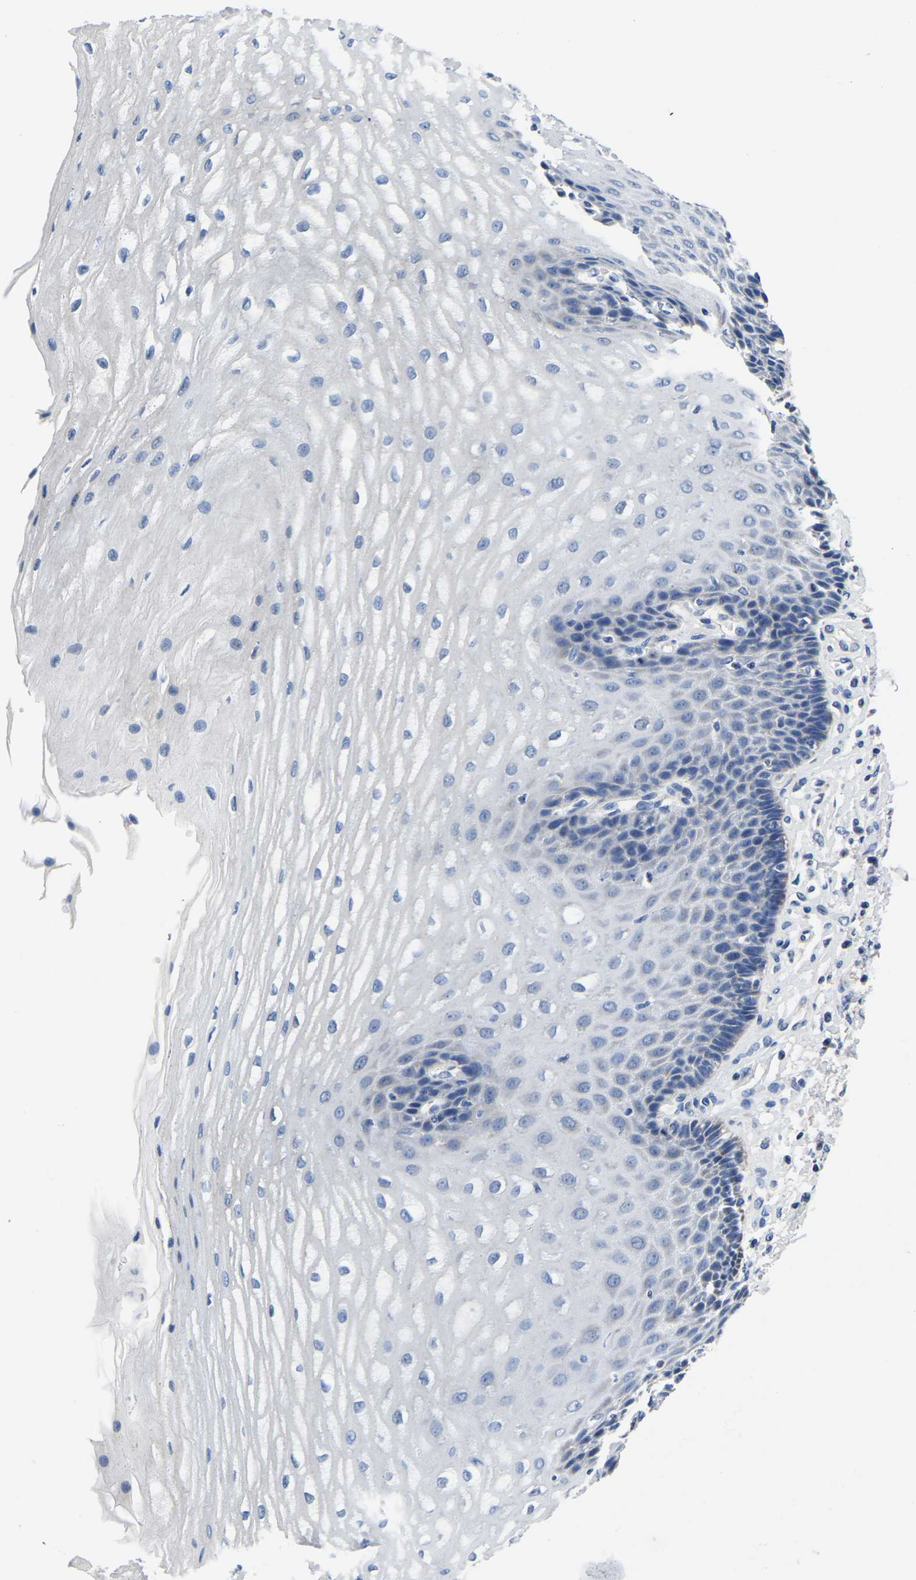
{"staining": {"intensity": "negative", "quantity": "none", "location": "none"}, "tissue": "esophagus", "cell_type": "Squamous epithelial cells", "image_type": "normal", "snomed": [{"axis": "morphology", "description": "Normal tissue, NOS"}, {"axis": "topography", "description": "Esophagus"}], "caption": "The micrograph exhibits no significant positivity in squamous epithelial cells of esophagus.", "gene": "FGD5", "patient": {"sex": "male", "age": 54}}